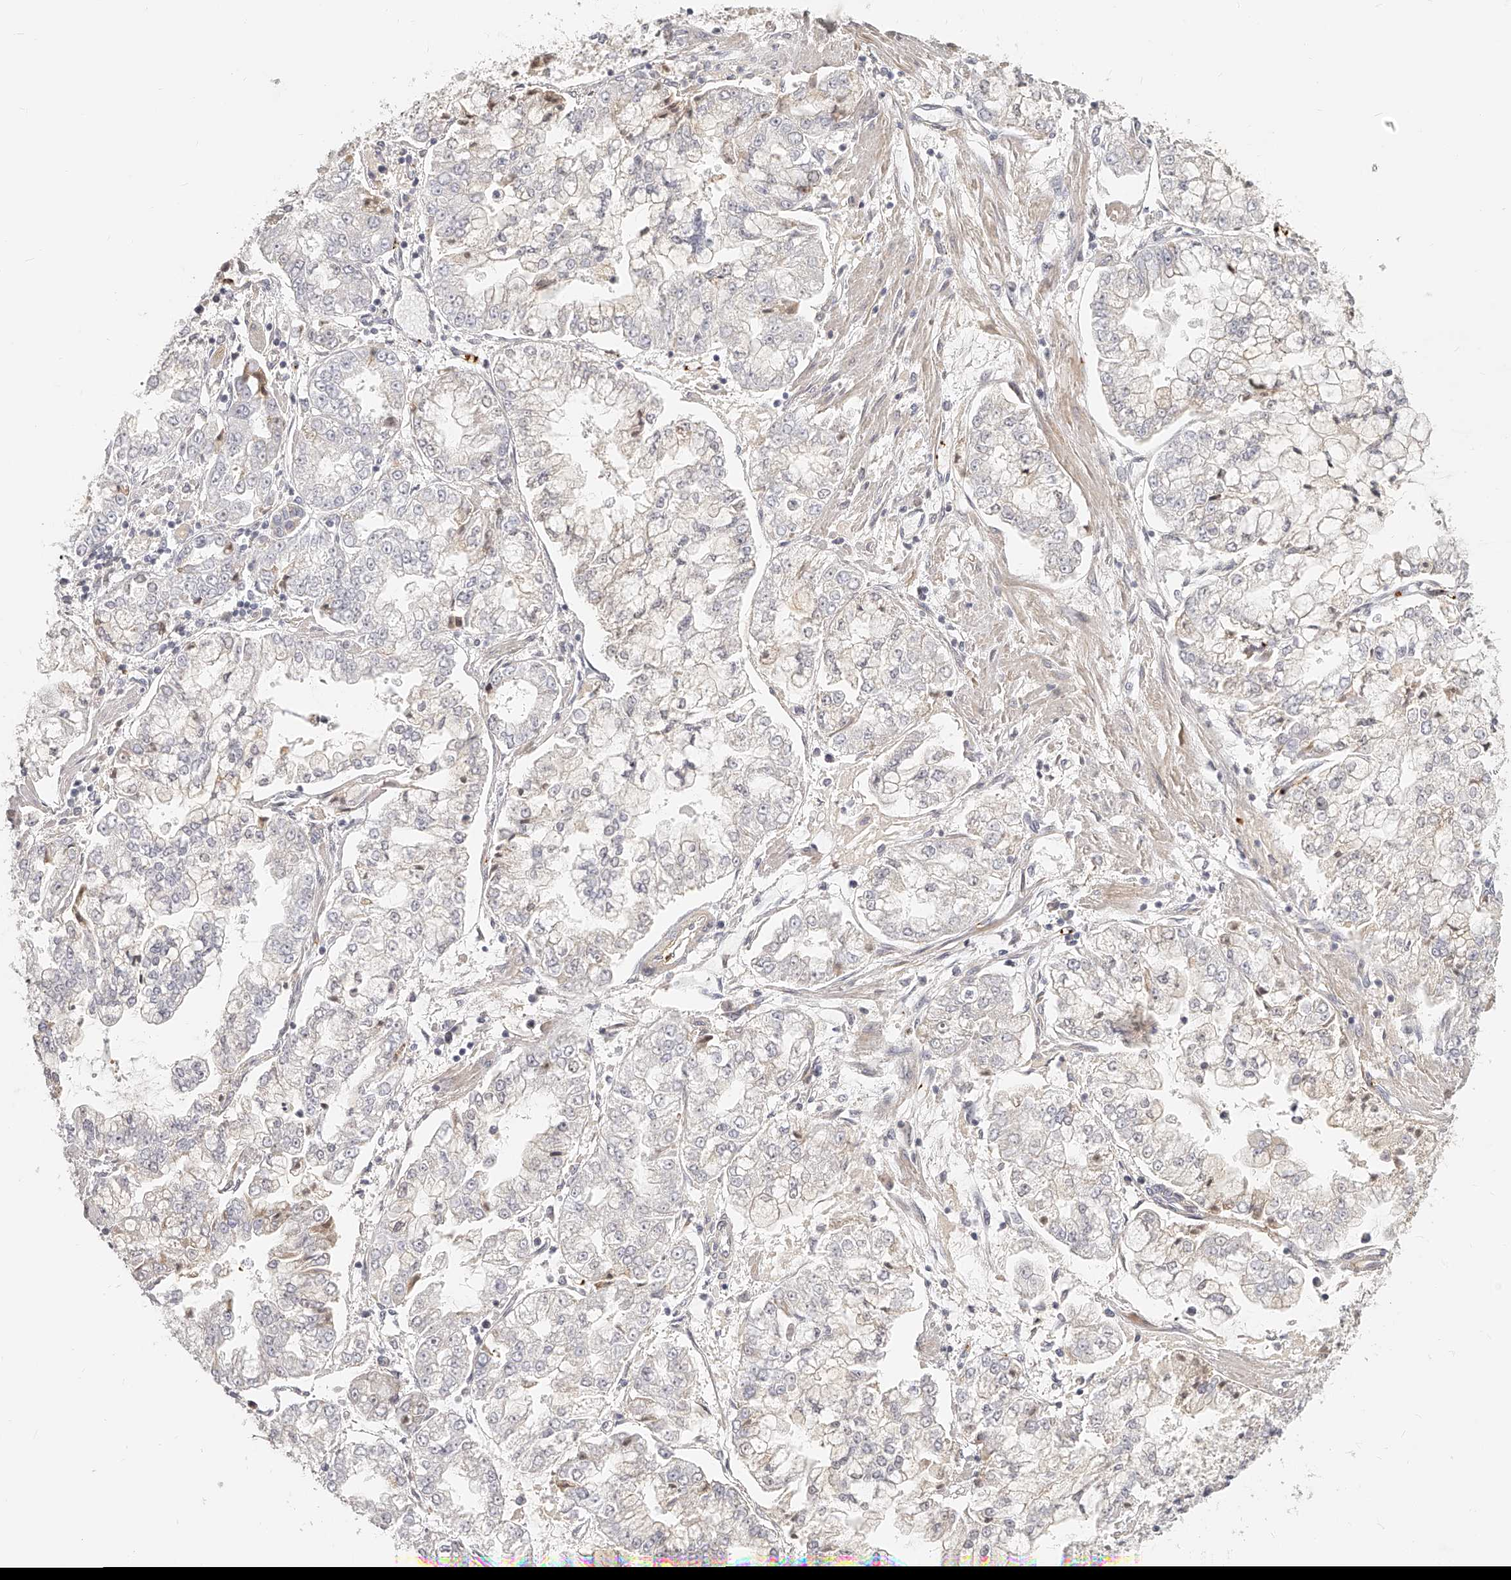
{"staining": {"intensity": "negative", "quantity": "none", "location": "none"}, "tissue": "stomach cancer", "cell_type": "Tumor cells", "image_type": "cancer", "snomed": [{"axis": "morphology", "description": "Adenocarcinoma, NOS"}, {"axis": "topography", "description": "Stomach"}], "caption": "Protein analysis of stomach cancer displays no significant expression in tumor cells.", "gene": "ITGB3", "patient": {"sex": "male", "age": 76}}